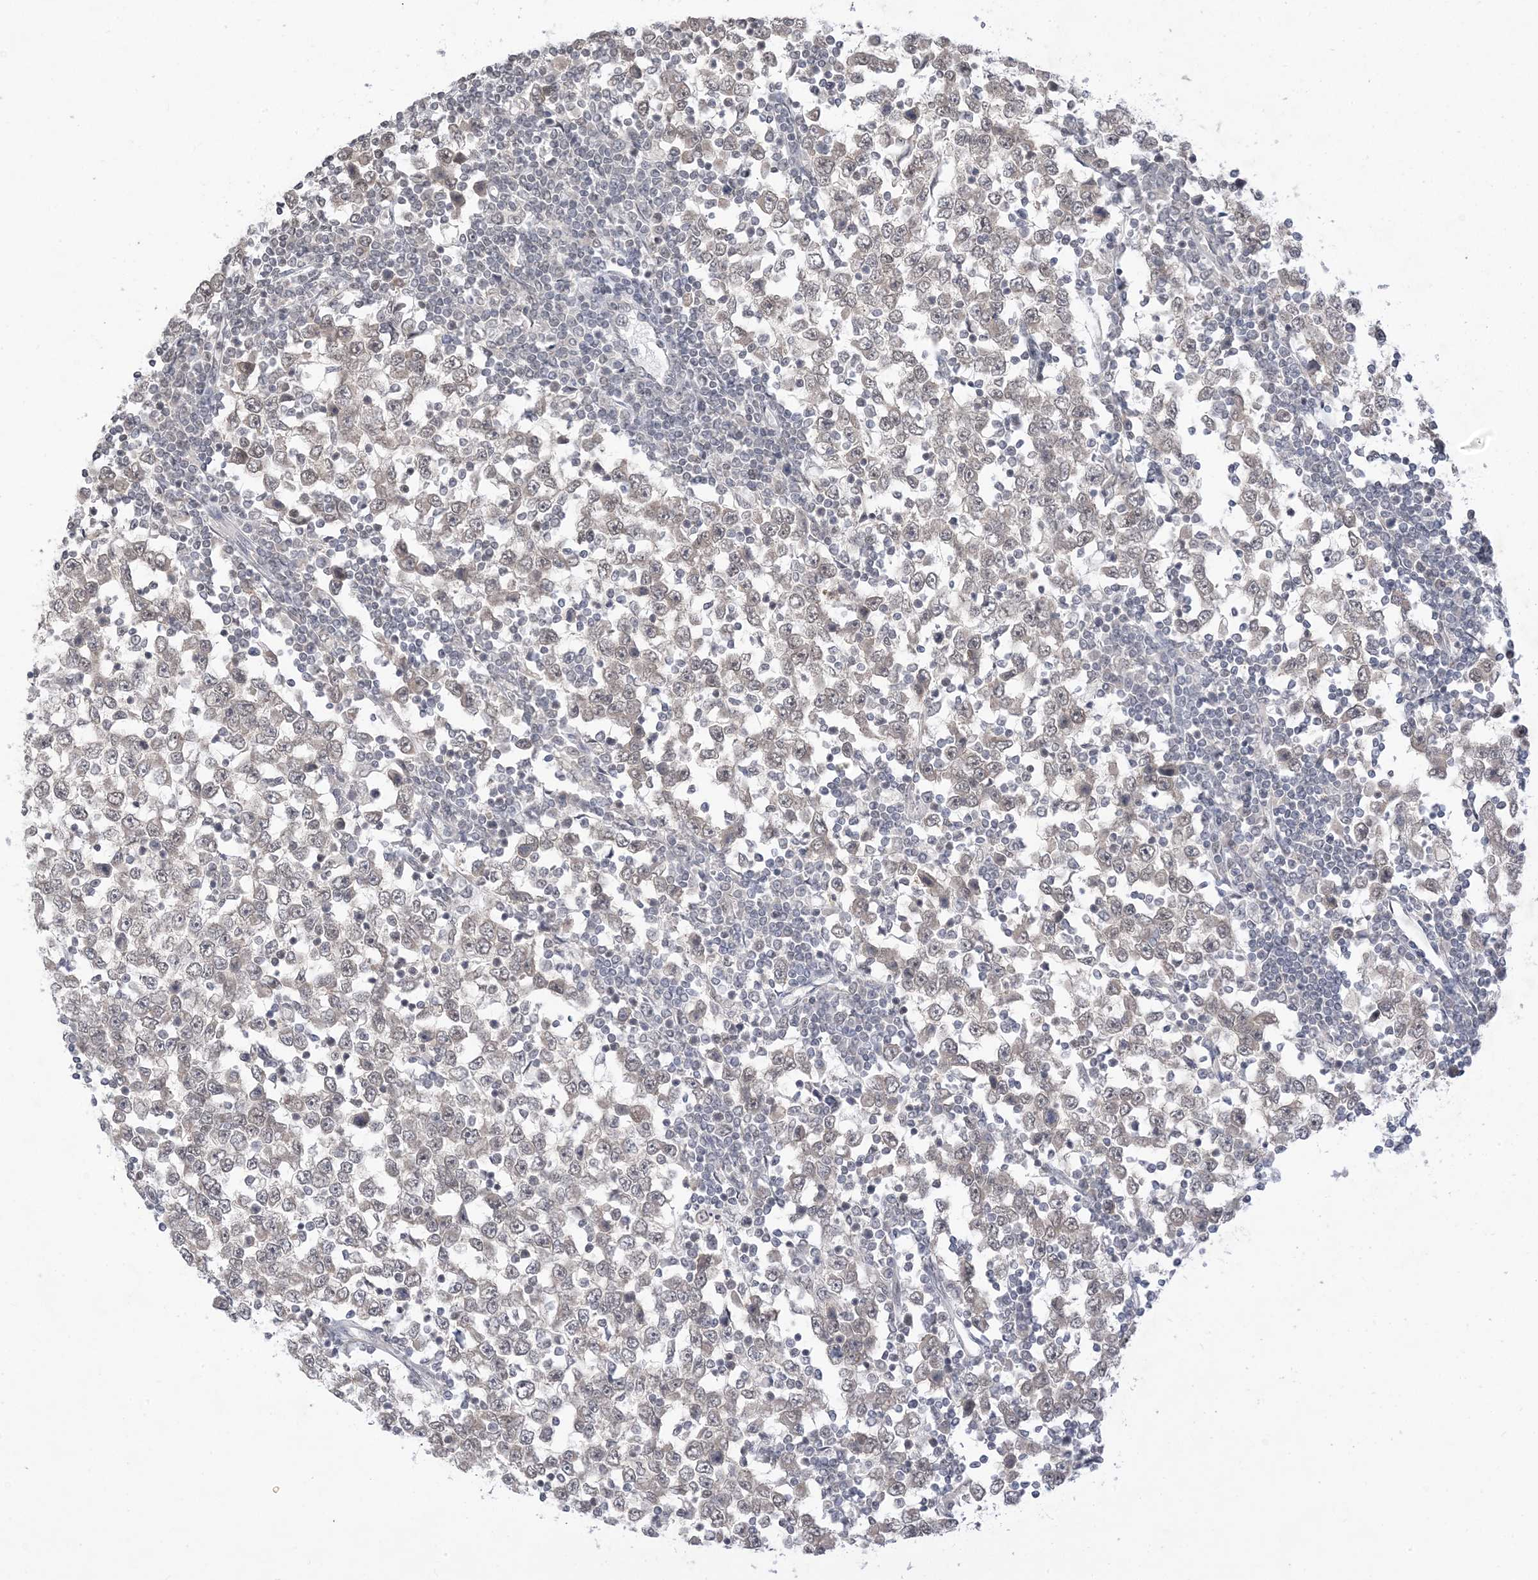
{"staining": {"intensity": "negative", "quantity": "none", "location": "none"}, "tissue": "testis cancer", "cell_type": "Tumor cells", "image_type": "cancer", "snomed": [{"axis": "morphology", "description": "Seminoma, NOS"}, {"axis": "topography", "description": "Testis"}], "caption": "Immunohistochemical staining of human seminoma (testis) displays no significant positivity in tumor cells.", "gene": "RANBP9", "patient": {"sex": "male", "age": 65}}